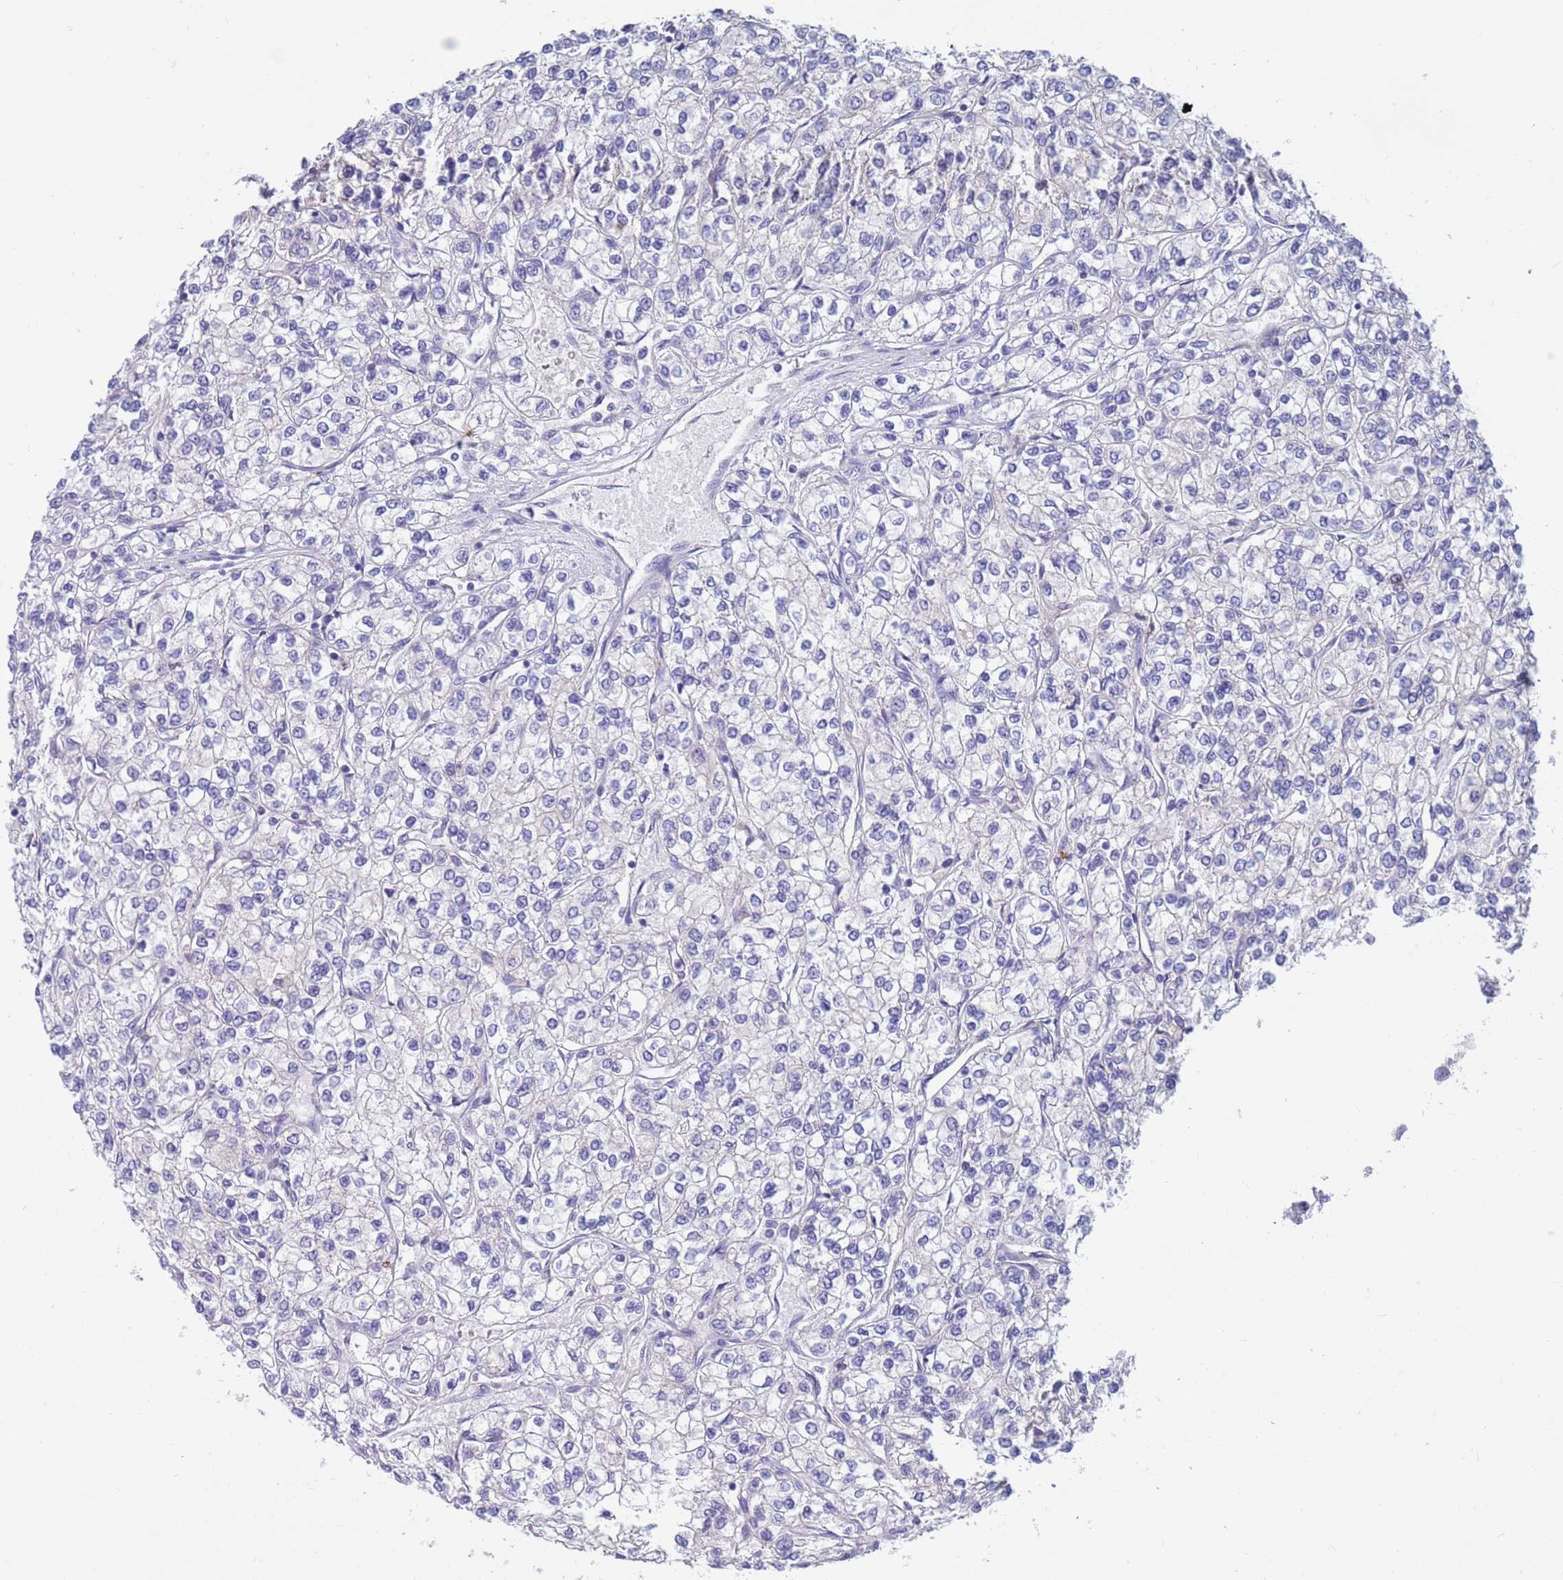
{"staining": {"intensity": "negative", "quantity": "none", "location": "none"}, "tissue": "renal cancer", "cell_type": "Tumor cells", "image_type": "cancer", "snomed": [{"axis": "morphology", "description": "Adenocarcinoma, NOS"}, {"axis": "topography", "description": "Kidney"}], "caption": "The immunohistochemistry (IHC) photomicrograph has no significant staining in tumor cells of adenocarcinoma (renal) tissue.", "gene": "KLHL29", "patient": {"sex": "male", "age": 80}}